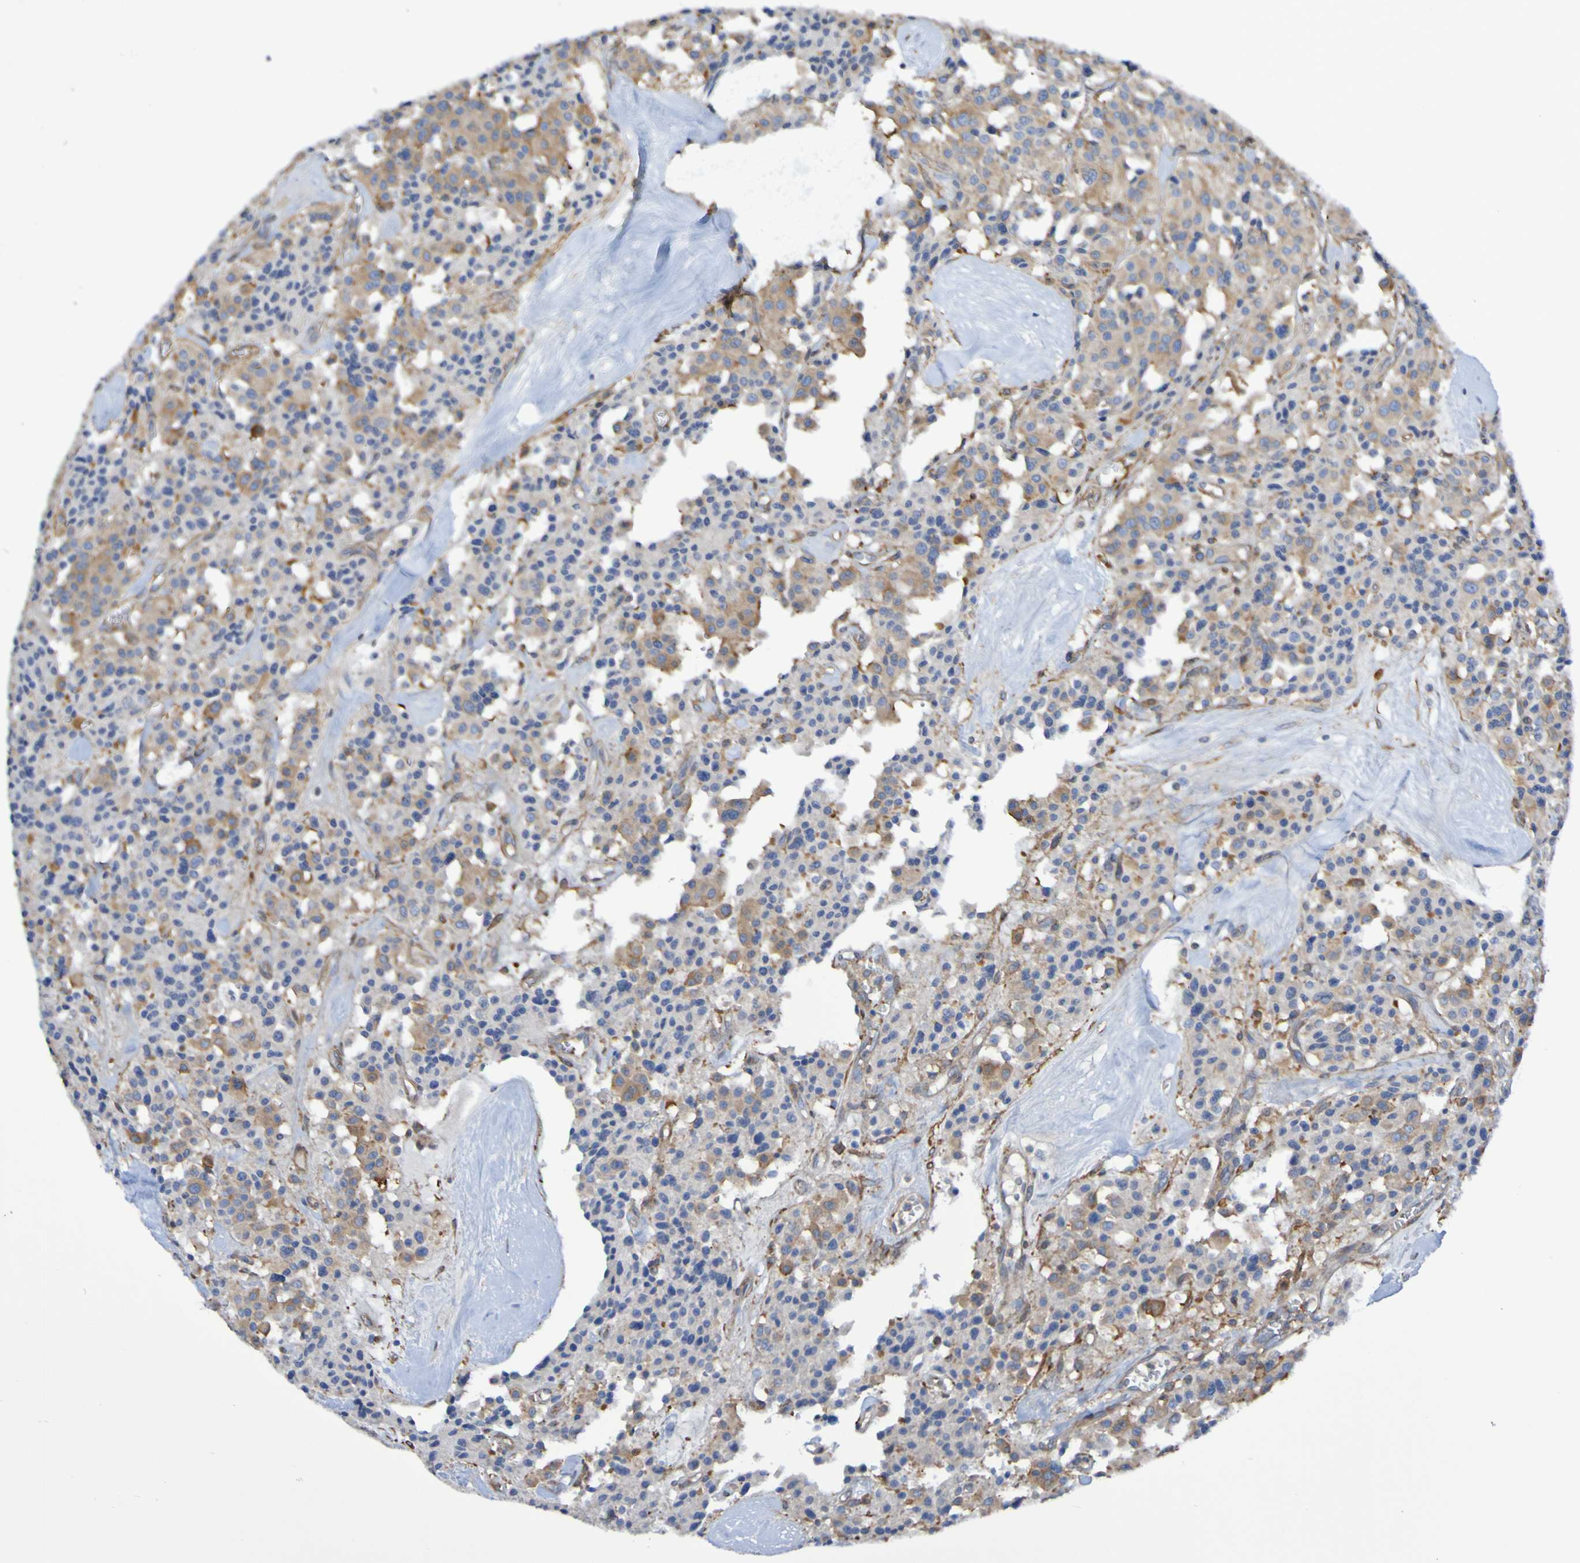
{"staining": {"intensity": "moderate", "quantity": ">75%", "location": "cytoplasmic/membranous"}, "tissue": "carcinoid", "cell_type": "Tumor cells", "image_type": "cancer", "snomed": [{"axis": "morphology", "description": "Carcinoid, malignant, NOS"}, {"axis": "topography", "description": "Lung"}], "caption": "A histopathology image of human carcinoid stained for a protein demonstrates moderate cytoplasmic/membranous brown staining in tumor cells.", "gene": "SCRG1", "patient": {"sex": "male", "age": 30}}